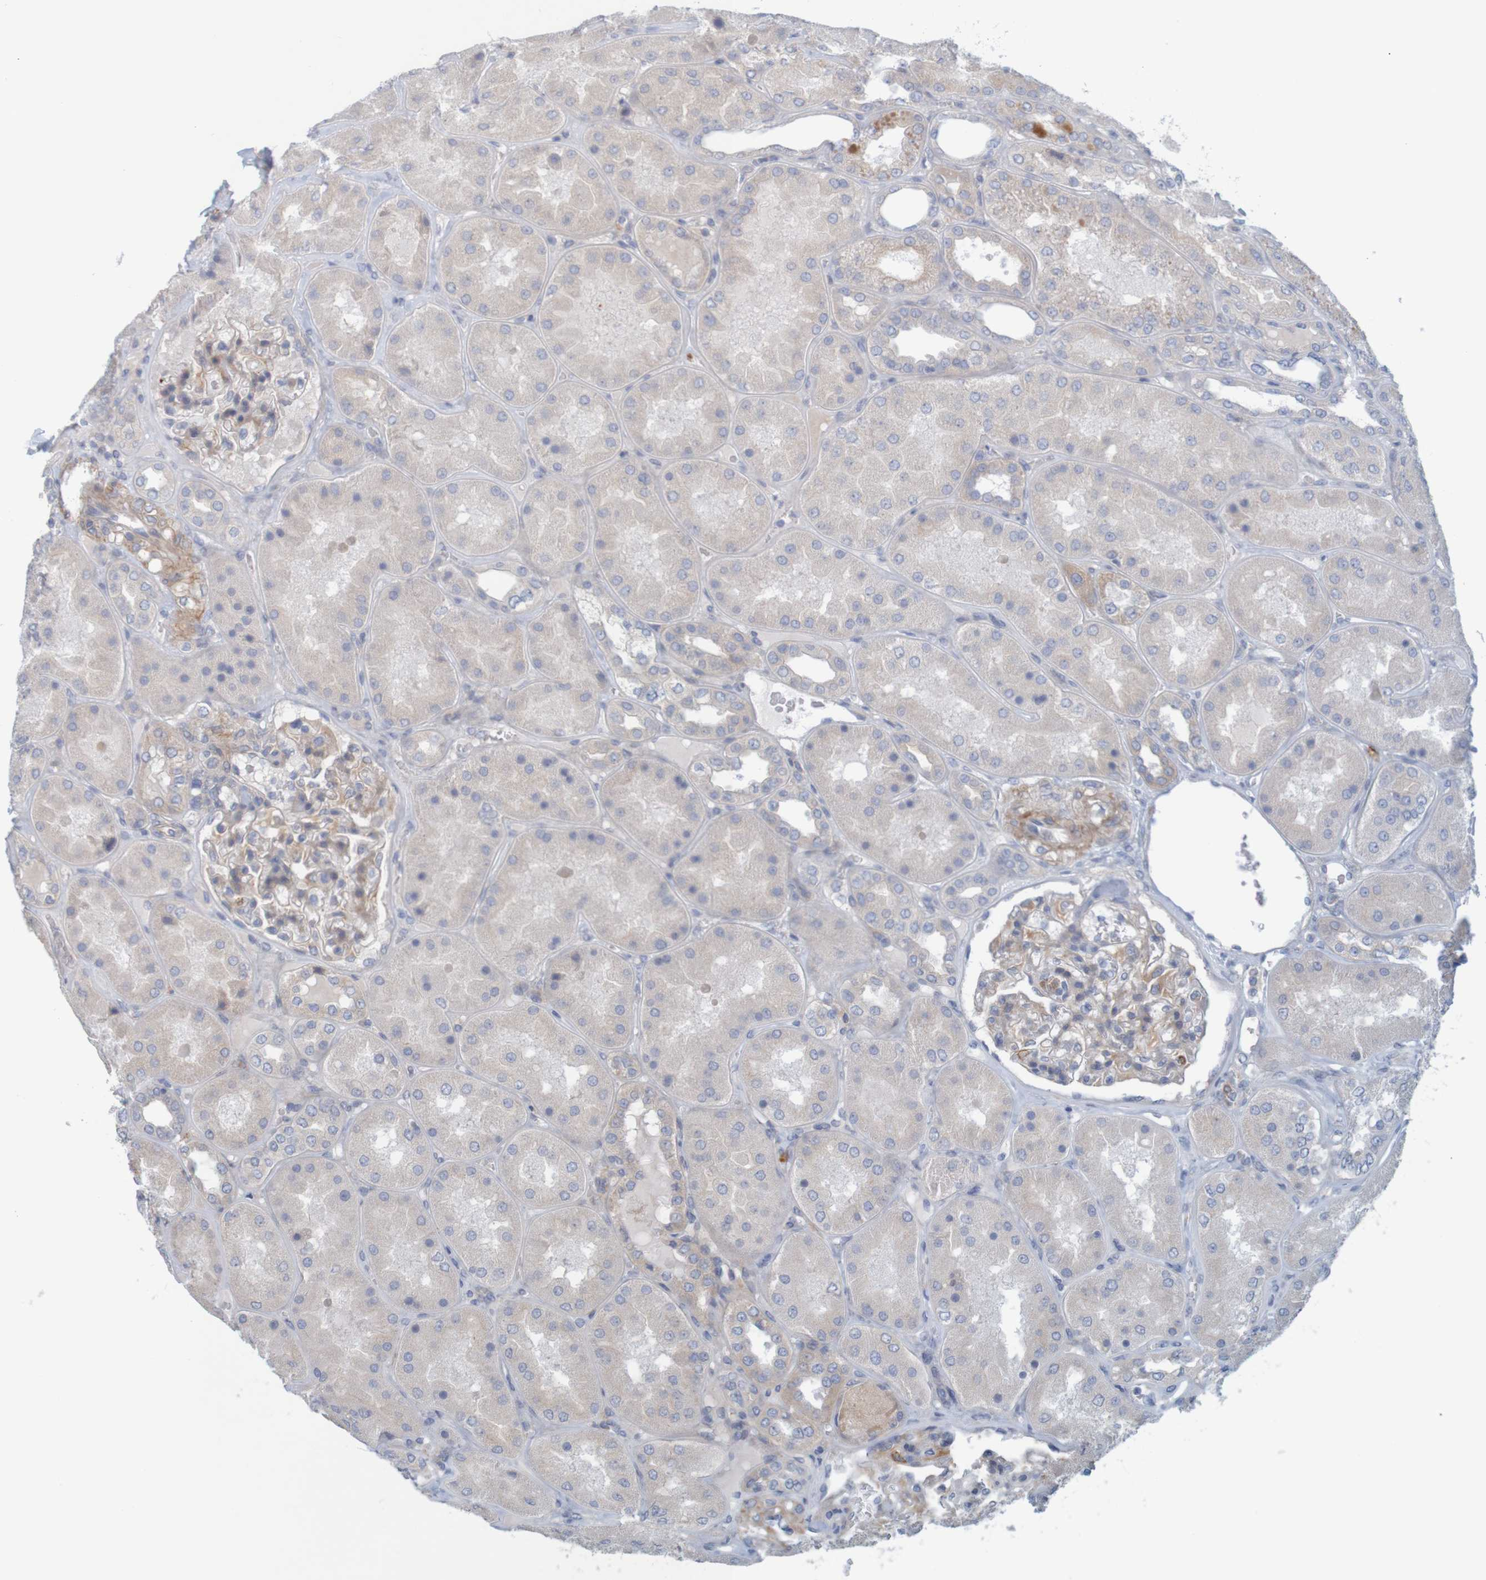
{"staining": {"intensity": "weak", "quantity": ">75%", "location": "cytoplasmic/membranous"}, "tissue": "kidney", "cell_type": "Cells in glomeruli", "image_type": "normal", "snomed": [{"axis": "morphology", "description": "Normal tissue, NOS"}, {"axis": "topography", "description": "Kidney"}], "caption": "The histopathology image displays staining of unremarkable kidney, revealing weak cytoplasmic/membranous protein expression (brown color) within cells in glomeruli.", "gene": "KRT23", "patient": {"sex": "female", "age": 56}}